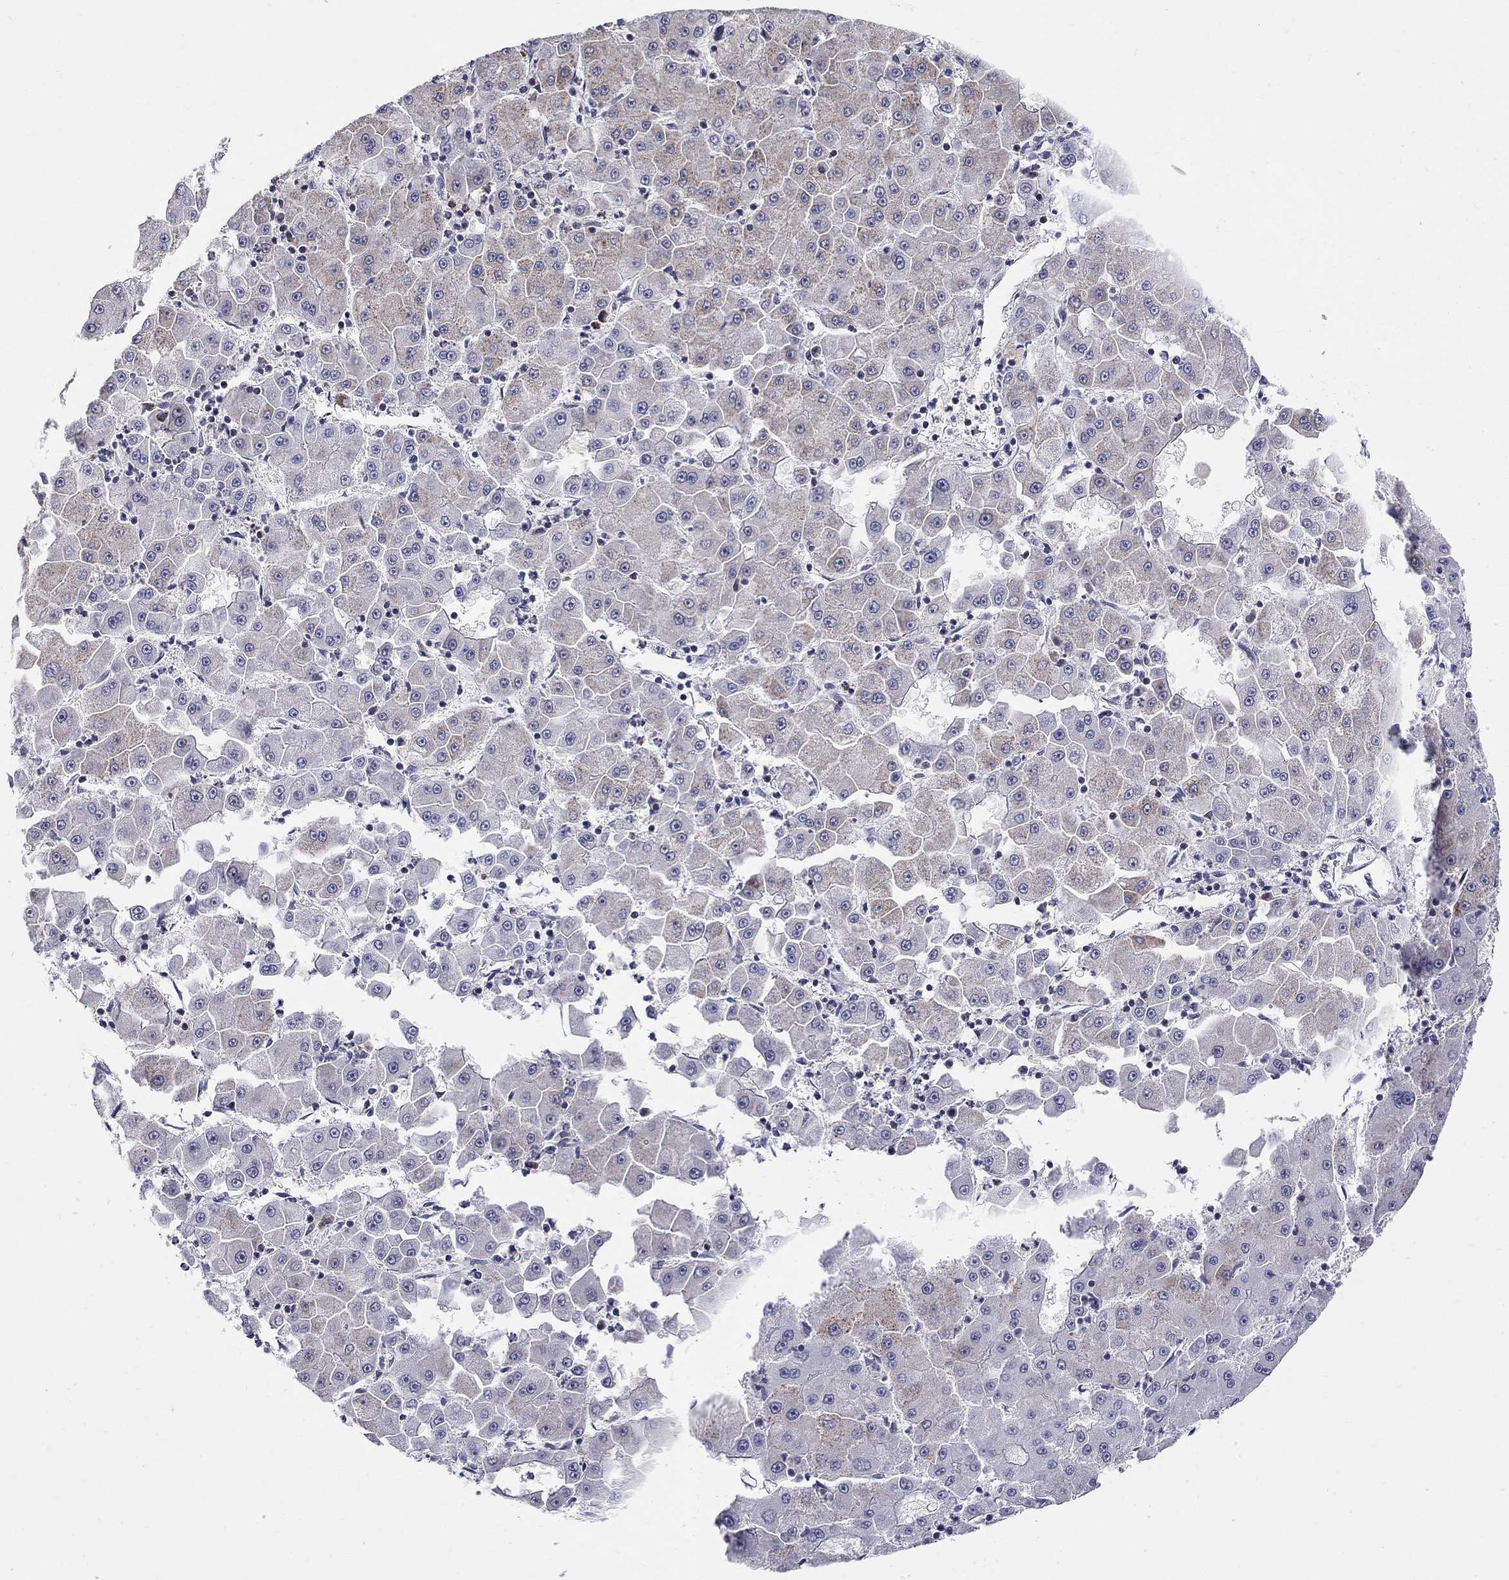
{"staining": {"intensity": "moderate", "quantity": "<25%", "location": "cytoplasmic/membranous"}, "tissue": "liver cancer", "cell_type": "Tumor cells", "image_type": "cancer", "snomed": [{"axis": "morphology", "description": "Carcinoma, Hepatocellular, NOS"}, {"axis": "topography", "description": "Liver"}], "caption": "This is a photomicrograph of IHC staining of liver hepatocellular carcinoma, which shows moderate staining in the cytoplasmic/membranous of tumor cells.", "gene": "HMX2", "patient": {"sex": "male", "age": 73}}